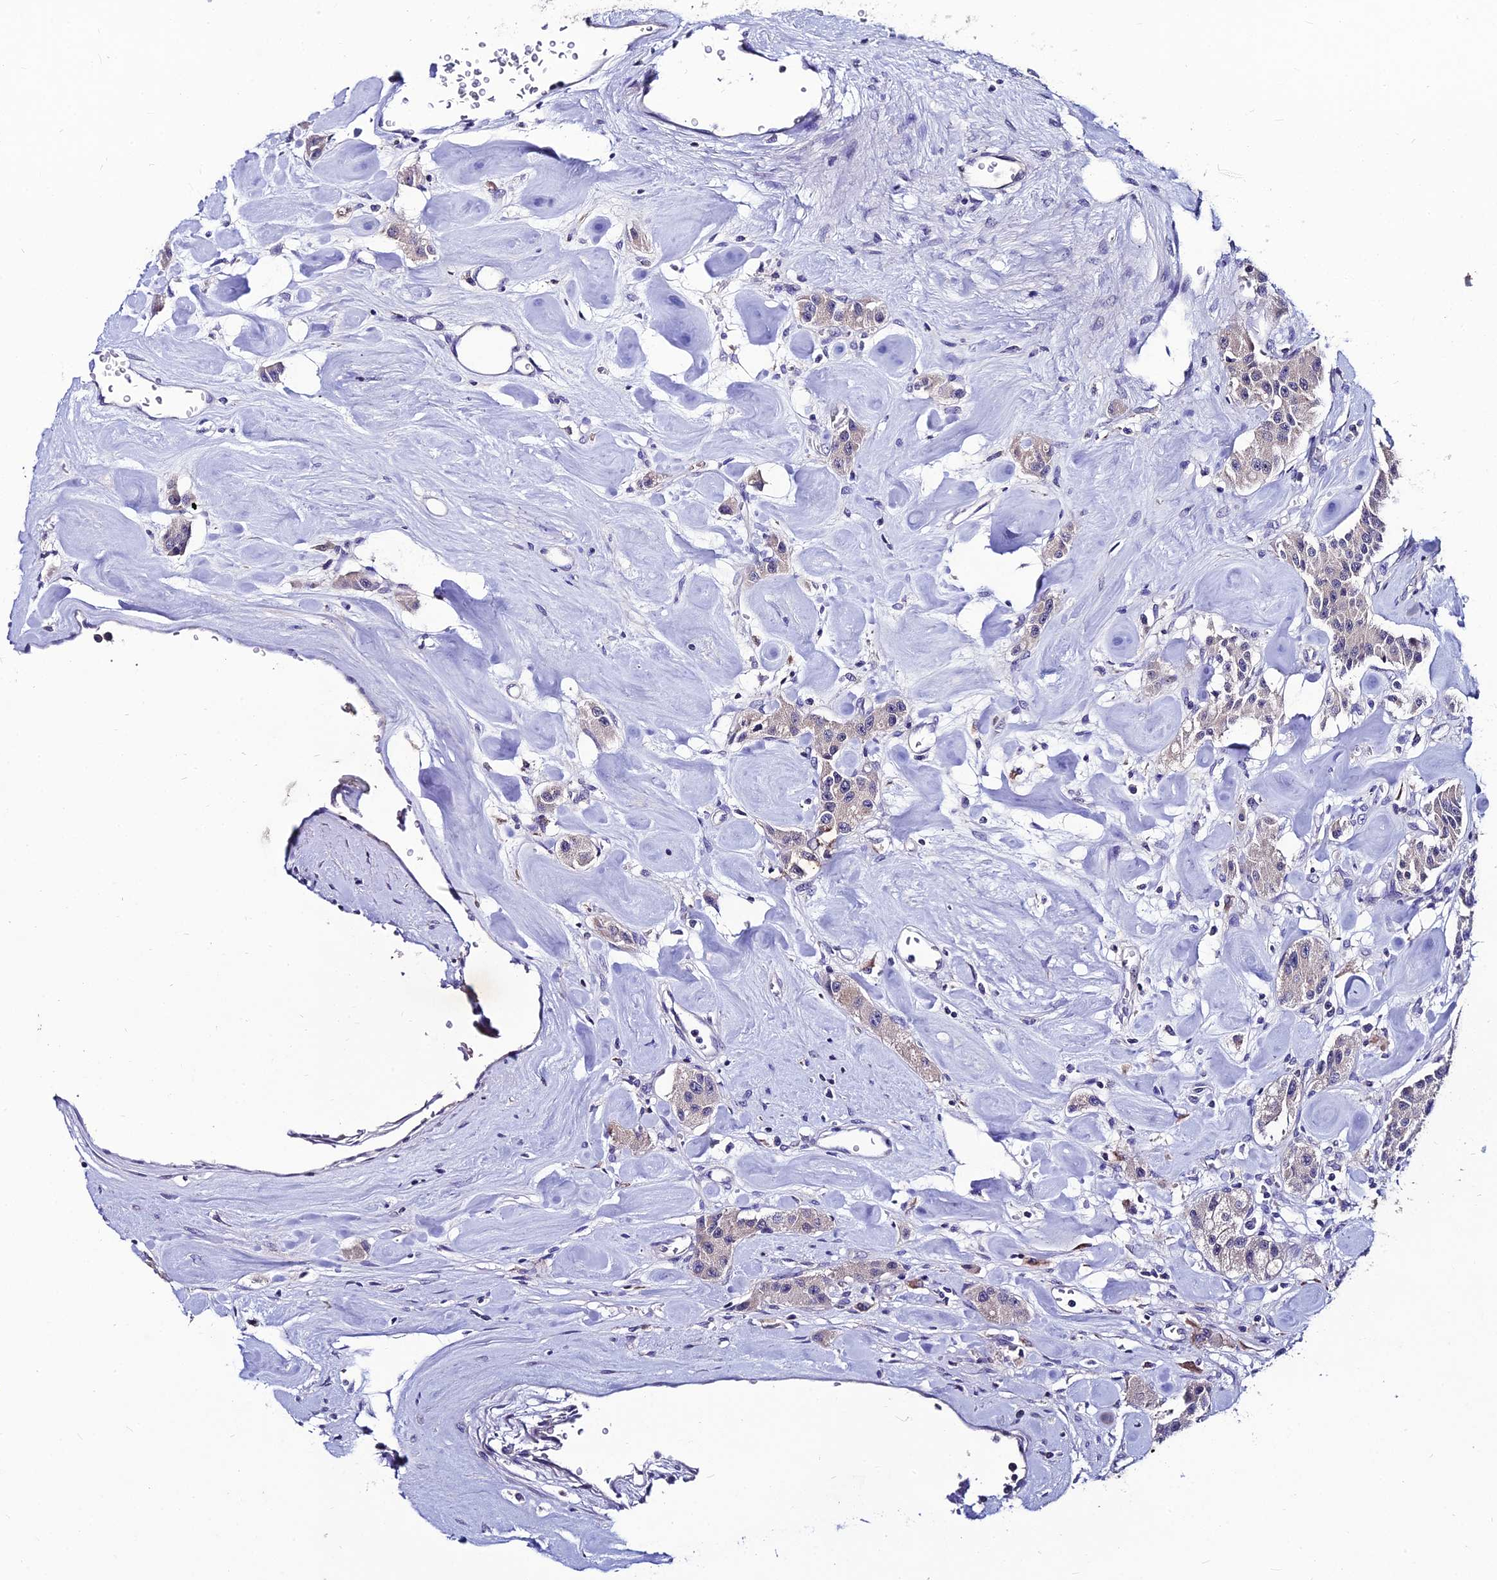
{"staining": {"intensity": "negative", "quantity": "none", "location": "none"}, "tissue": "carcinoid", "cell_type": "Tumor cells", "image_type": "cancer", "snomed": [{"axis": "morphology", "description": "Carcinoid, malignant, NOS"}, {"axis": "topography", "description": "Pancreas"}], "caption": "DAB immunohistochemical staining of human carcinoid (malignant) exhibits no significant positivity in tumor cells.", "gene": "LGALS7", "patient": {"sex": "male", "age": 41}}